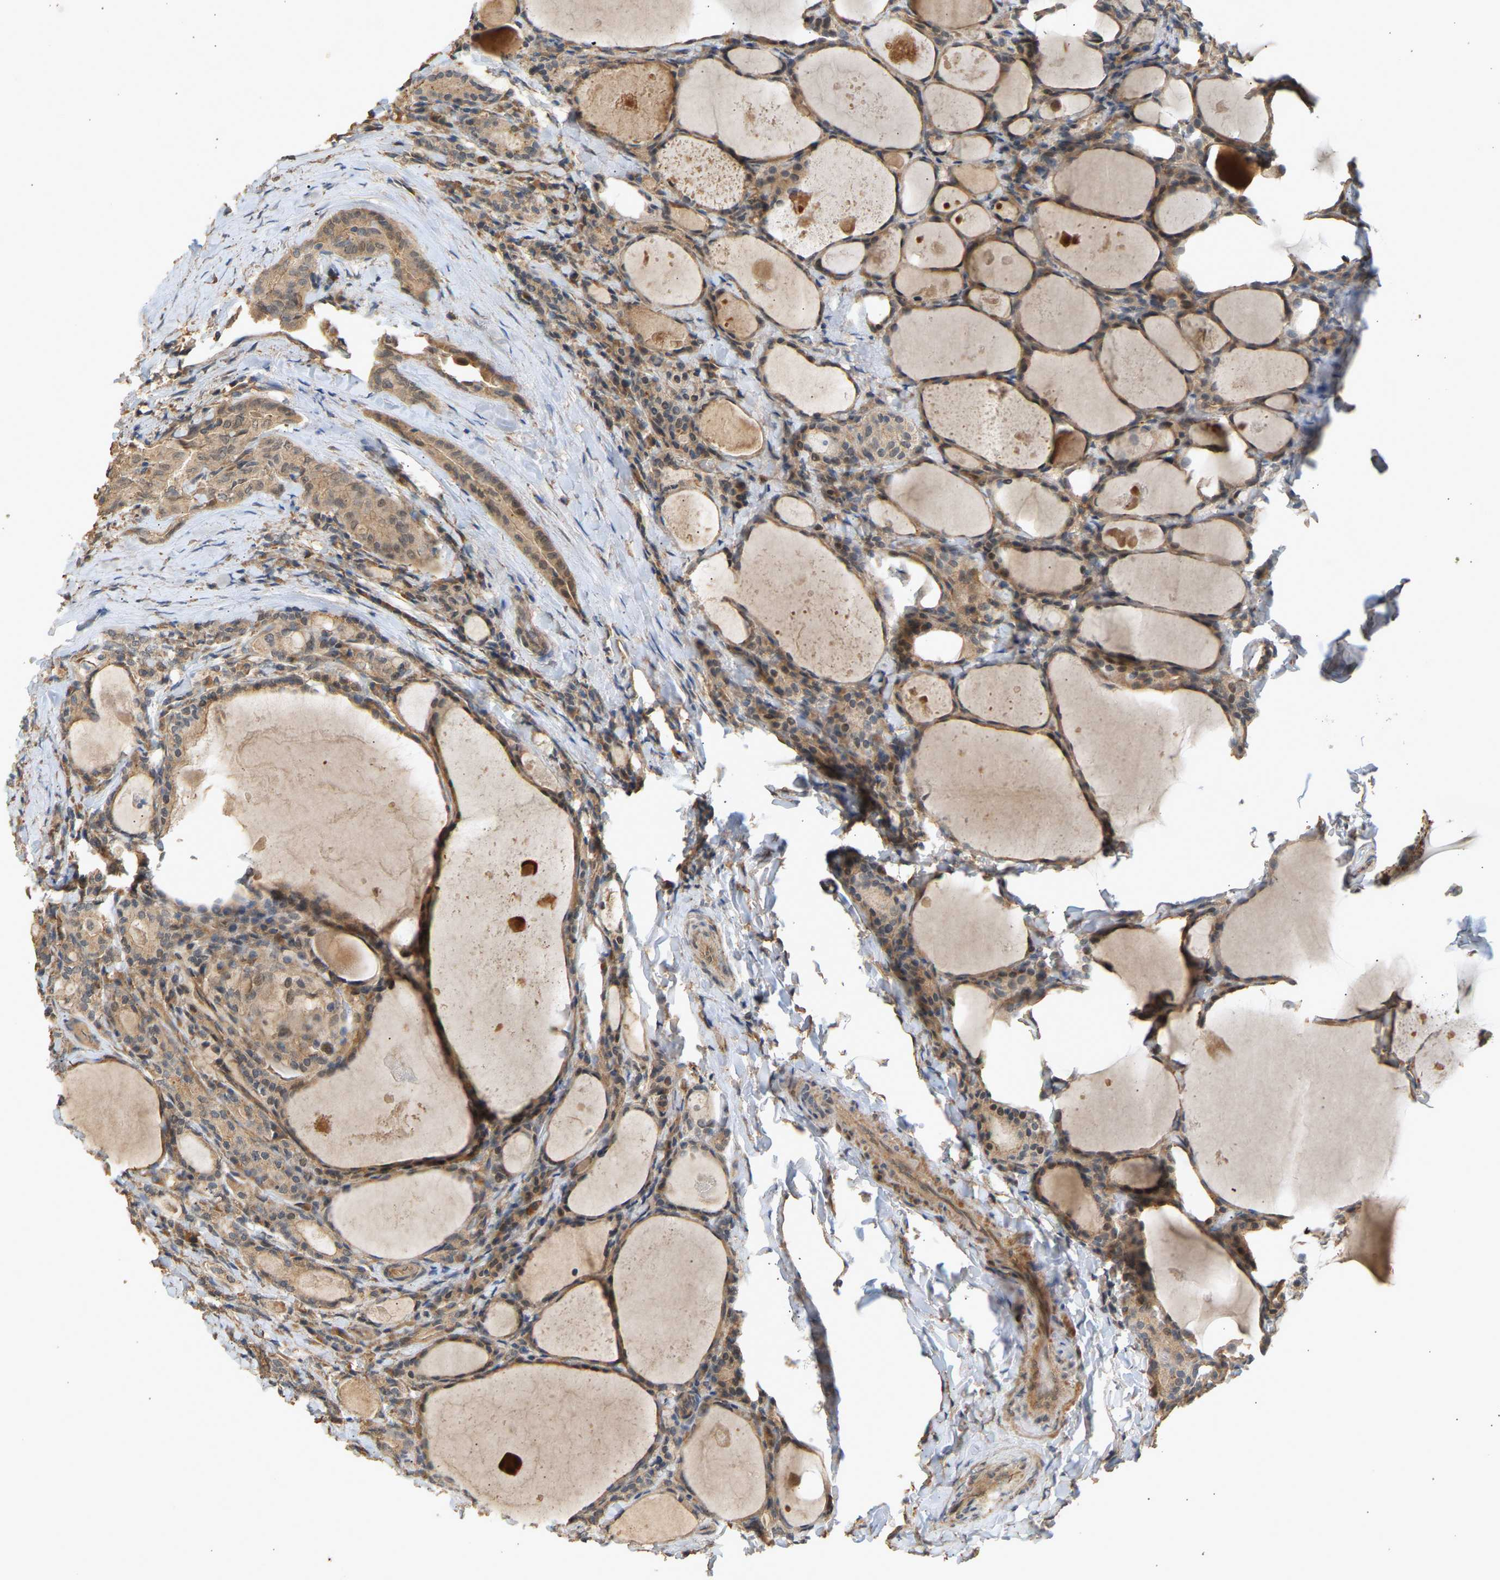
{"staining": {"intensity": "moderate", "quantity": ">75%", "location": "cytoplasmic/membranous"}, "tissue": "thyroid cancer", "cell_type": "Tumor cells", "image_type": "cancer", "snomed": [{"axis": "morphology", "description": "Papillary adenocarcinoma, NOS"}, {"axis": "topography", "description": "Thyroid gland"}], "caption": "Immunohistochemistry (IHC) of human thyroid cancer (papillary adenocarcinoma) displays medium levels of moderate cytoplasmic/membranous staining in approximately >75% of tumor cells. The staining was performed using DAB to visualize the protein expression in brown, while the nuclei were stained in blue with hematoxylin (Magnification: 20x).", "gene": "RGL1", "patient": {"sex": "female", "age": 42}}